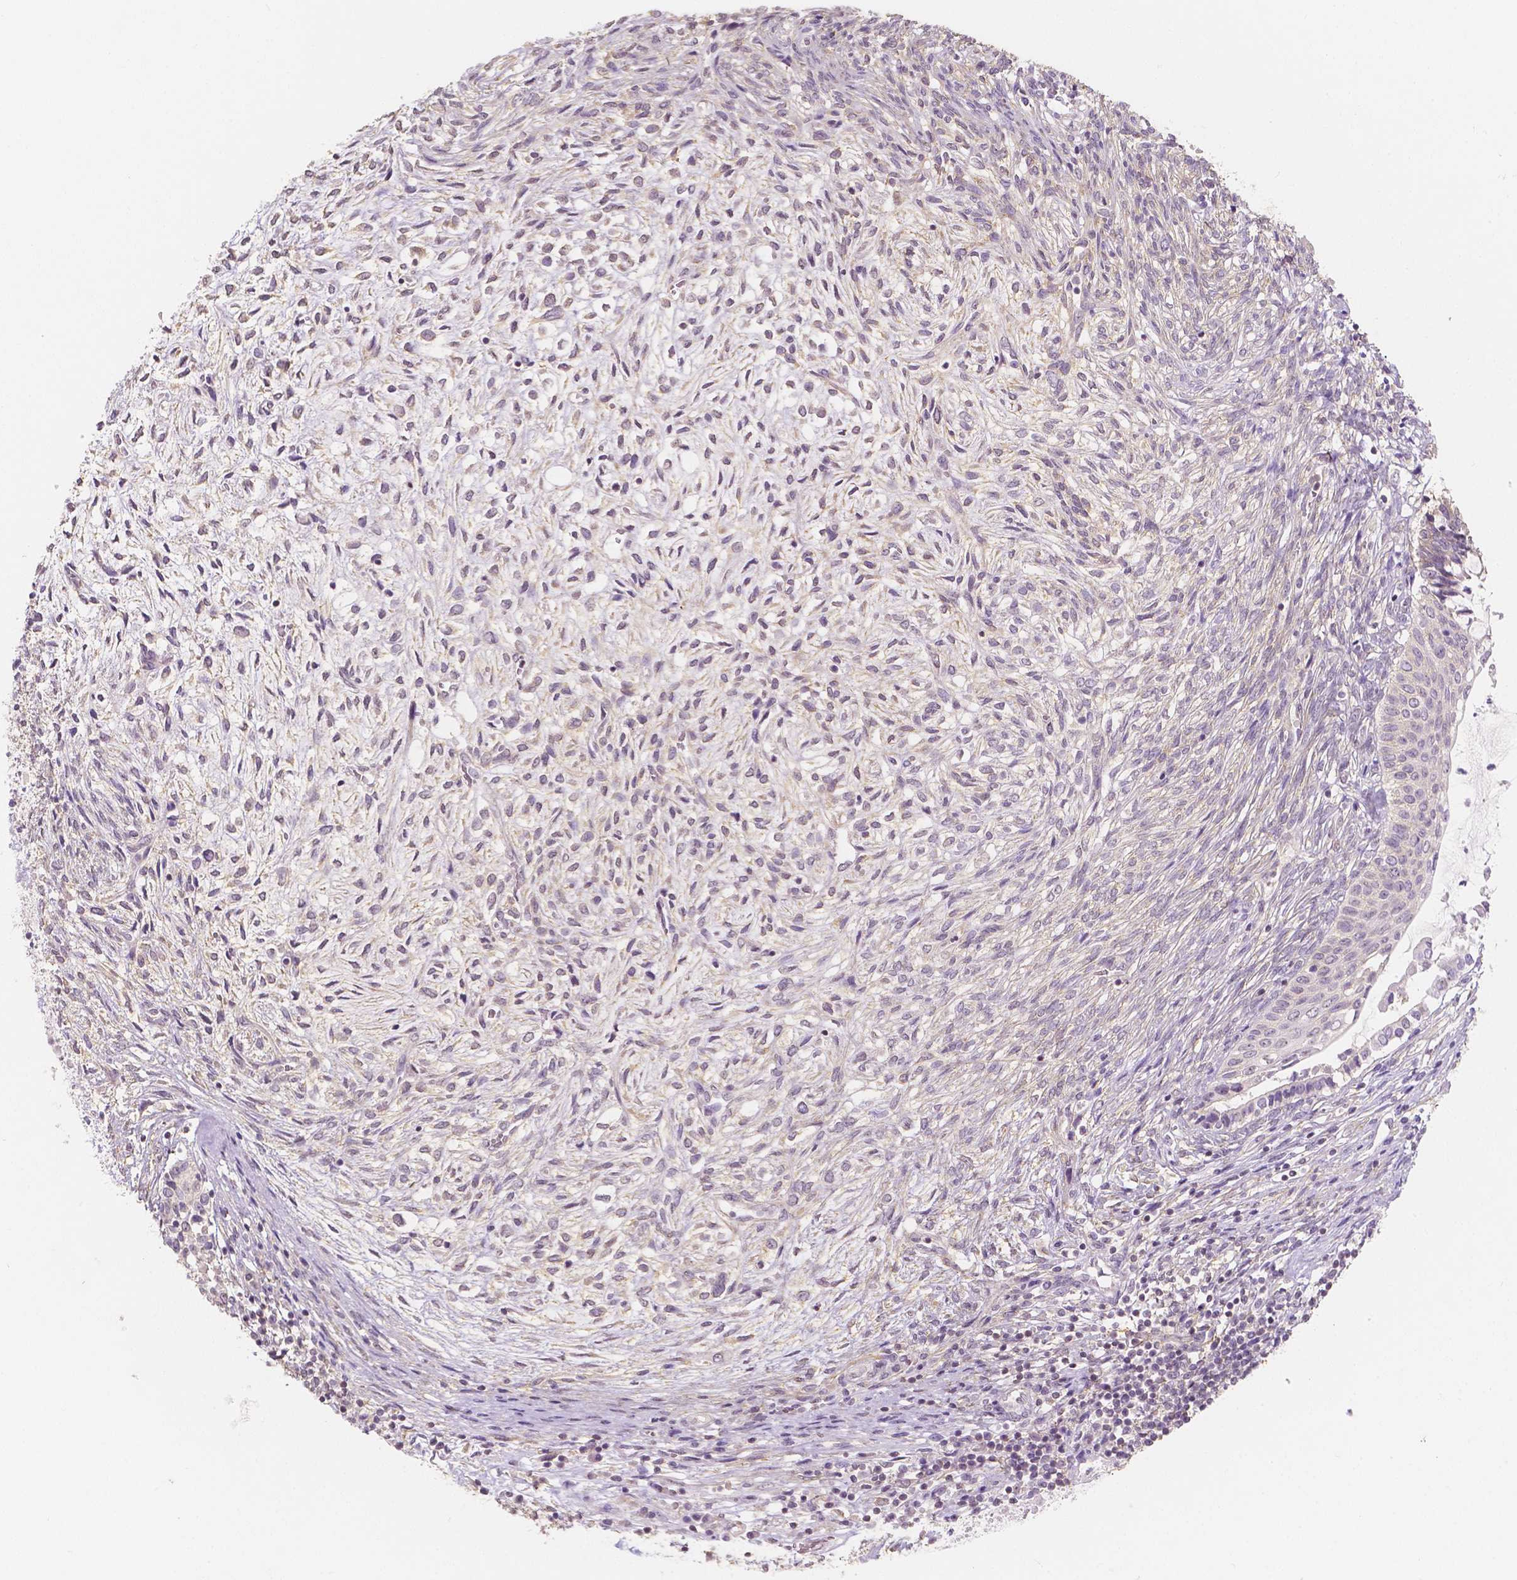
{"staining": {"intensity": "negative", "quantity": "none", "location": "none"}, "tissue": "testis cancer", "cell_type": "Tumor cells", "image_type": "cancer", "snomed": [{"axis": "morphology", "description": "Carcinoma, Embryonal, NOS"}, {"axis": "topography", "description": "Testis"}], "caption": "Immunohistochemistry (IHC) photomicrograph of neoplastic tissue: embryonal carcinoma (testis) stained with DAB shows no significant protein staining in tumor cells.", "gene": "C1orf167", "patient": {"sex": "male", "age": 37}}